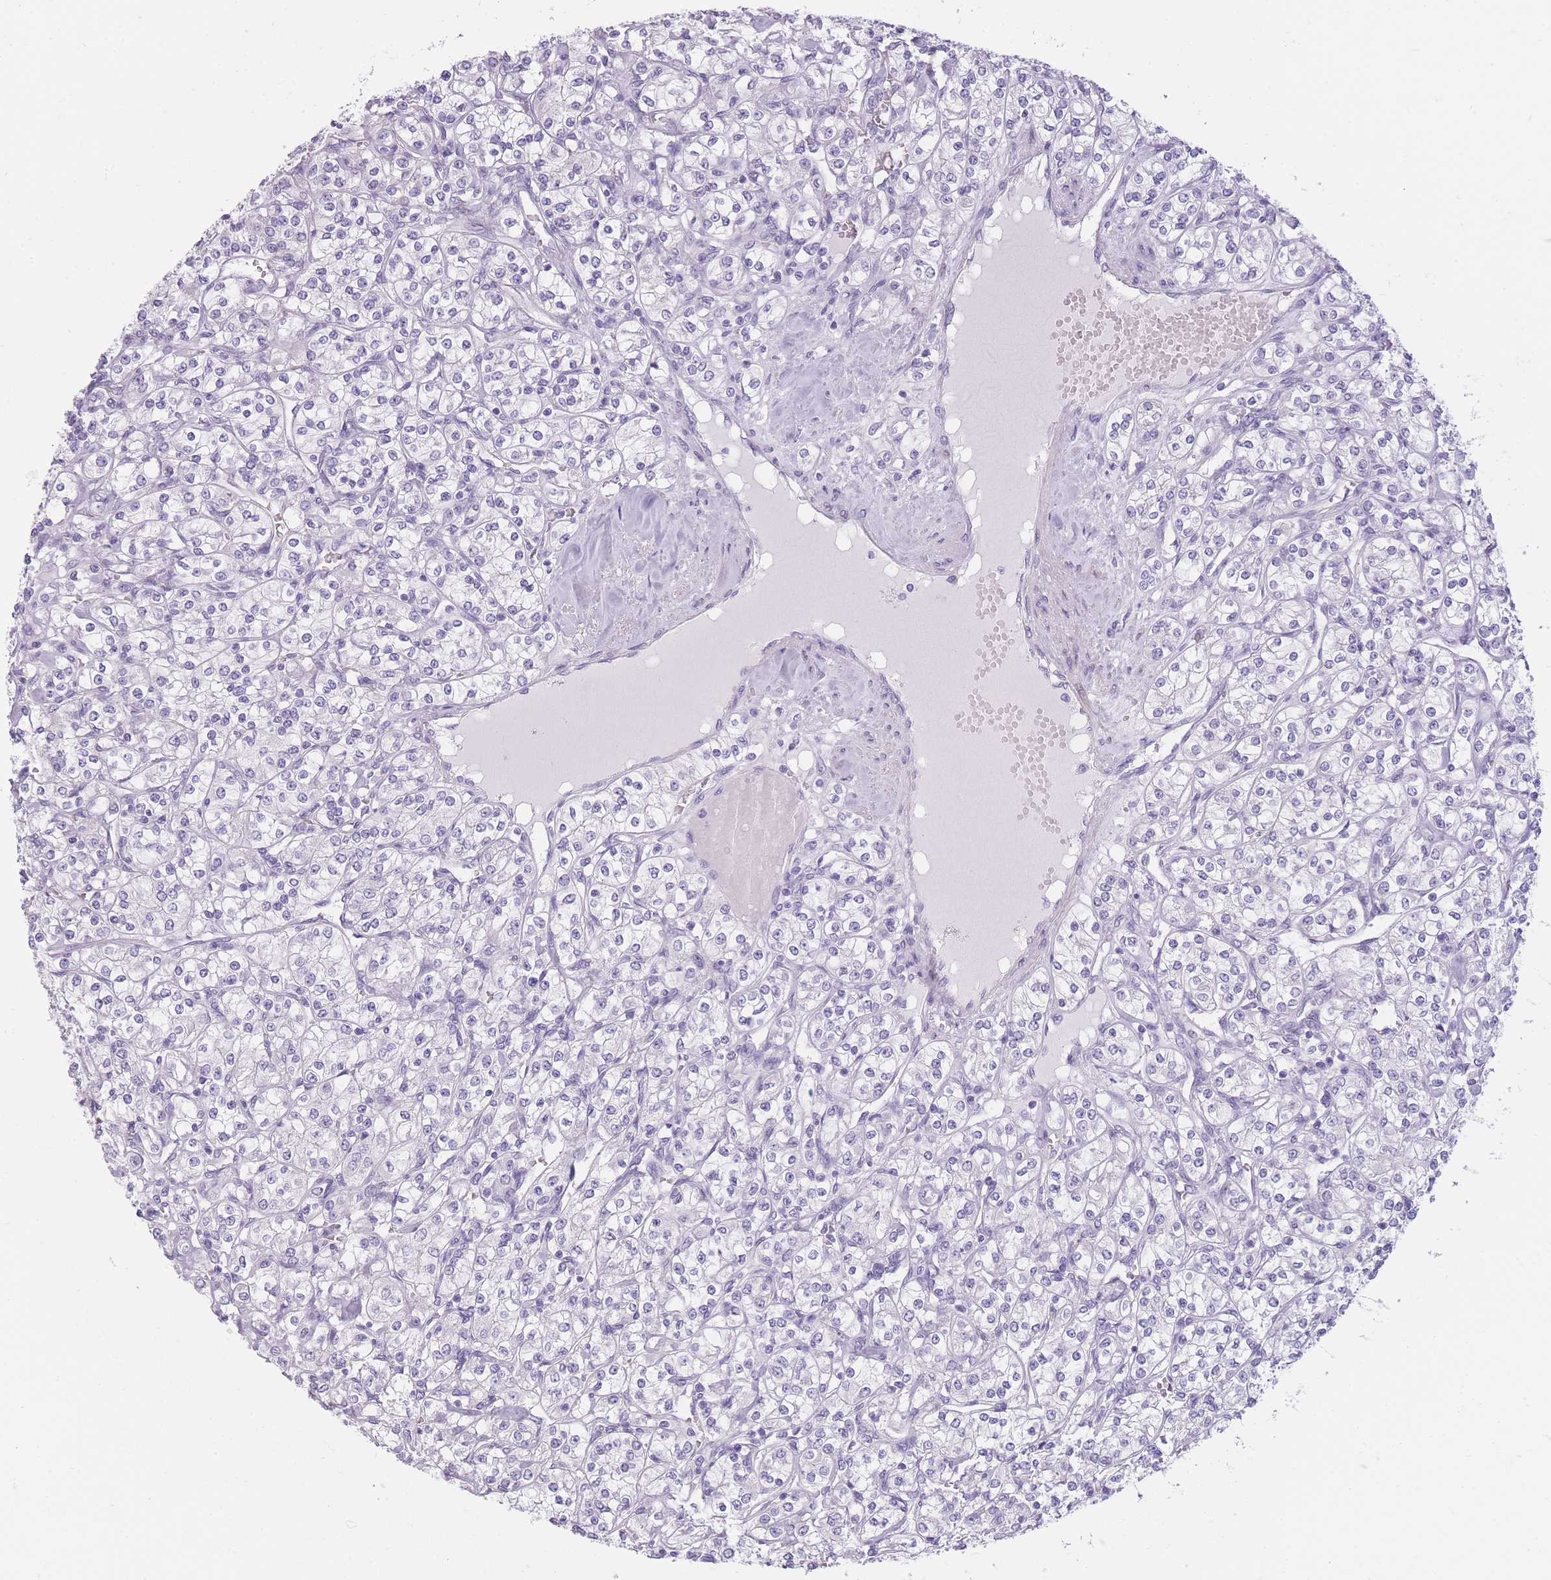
{"staining": {"intensity": "negative", "quantity": "none", "location": "none"}, "tissue": "renal cancer", "cell_type": "Tumor cells", "image_type": "cancer", "snomed": [{"axis": "morphology", "description": "Adenocarcinoma, NOS"}, {"axis": "topography", "description": "Kidney"}], "caption": "Tumor cells are negative for brown protein staining in renal cancer.", "gene": "TMEM236", "patient": {"sex": "male", "age": 77}}